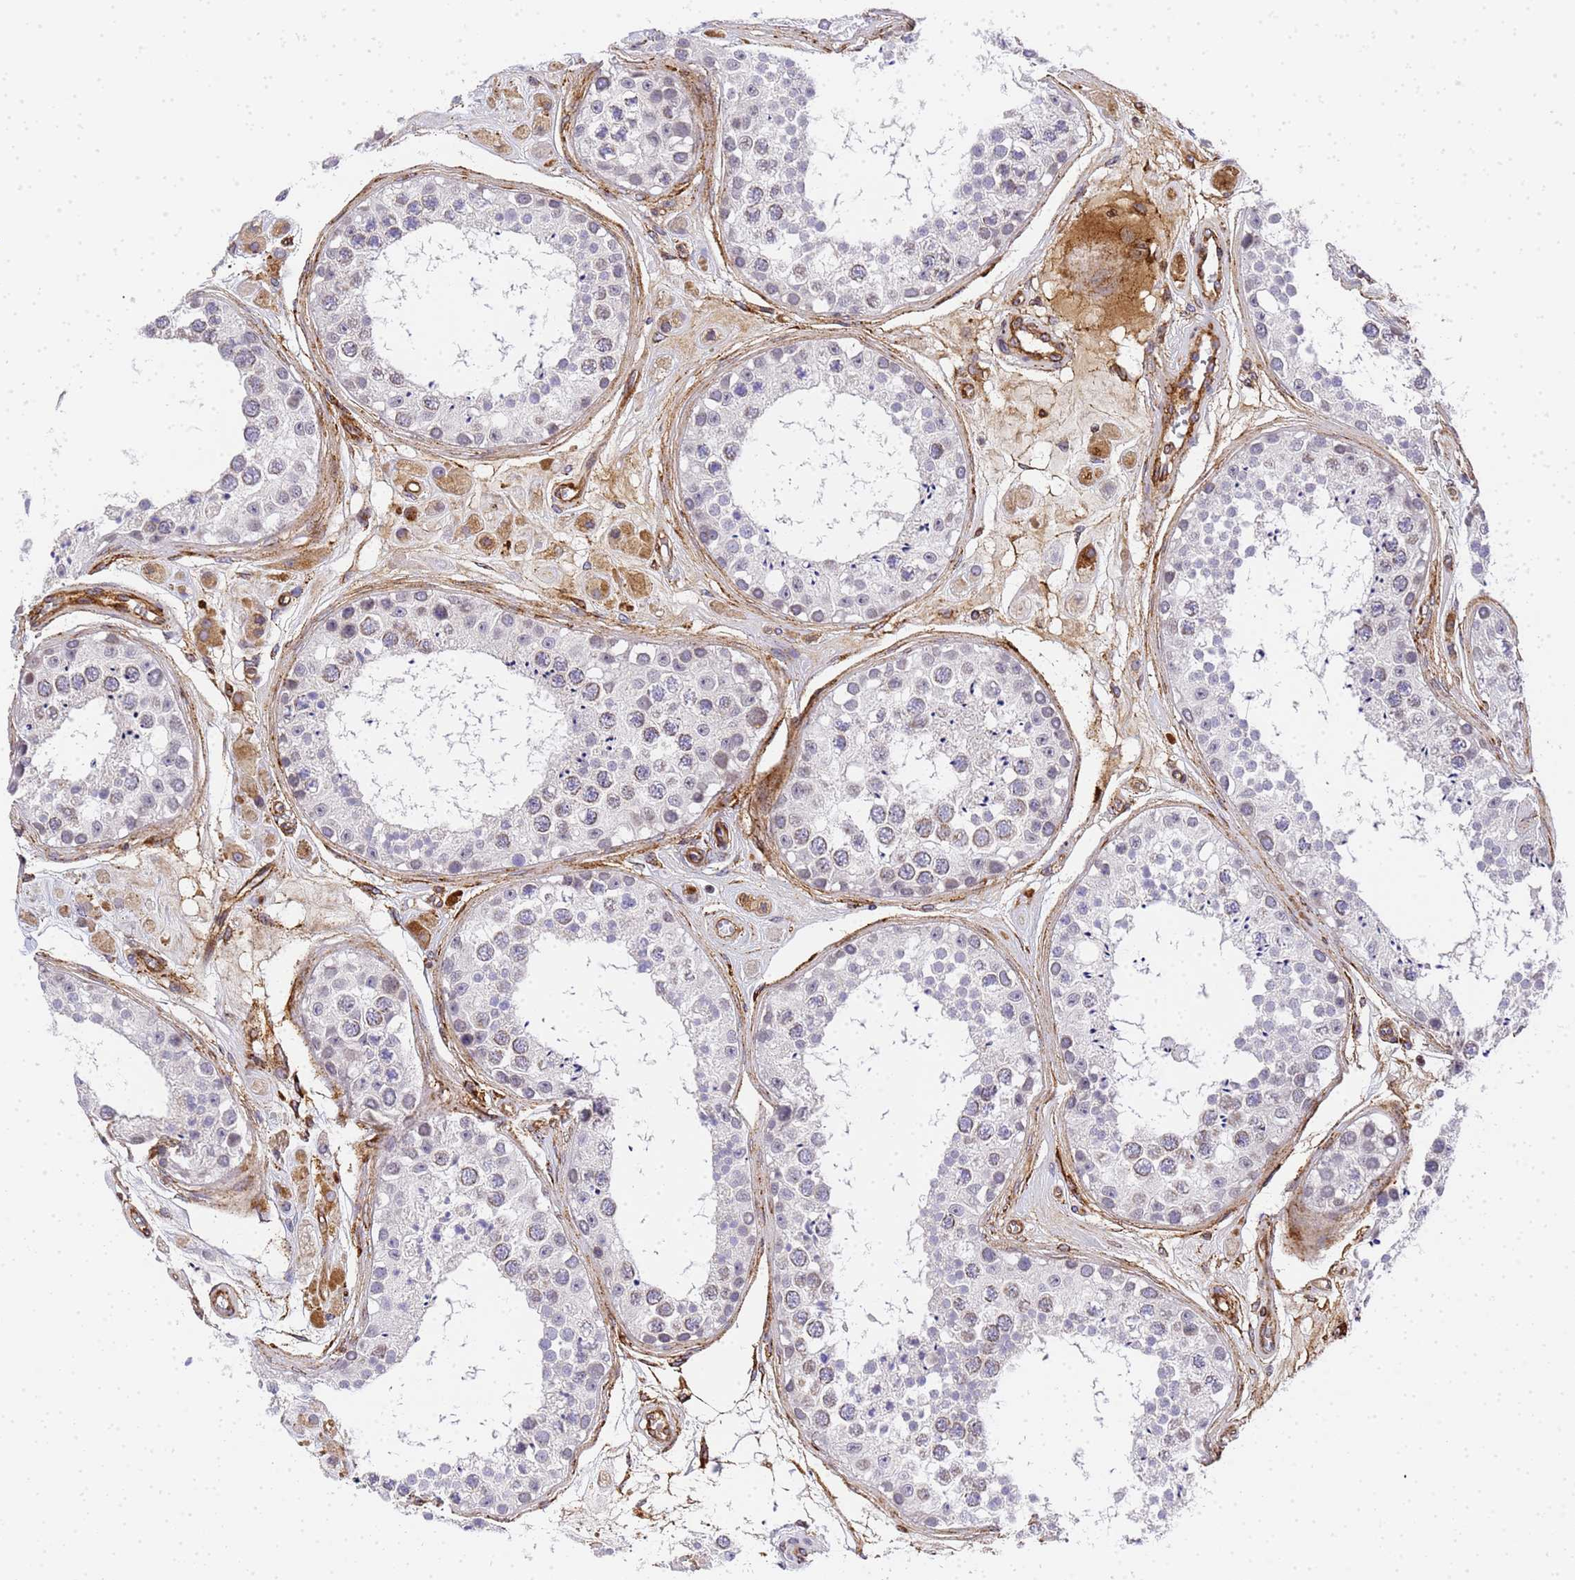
{"staining": {"intensity": "weak", "quantity": "<25%", "location": "cytoplasmic/membranous"}, "tissue": "testis", "cell_type": "Cells in seminiferous ducts", "image_type": "normal", "snomed": [{"axis": "morphology", "description": "Normal tissue, NOS"}, {"axis": "topography", "description": "Testis"}], "caption": "The IHC image has no significant staining in cells in seminiferous ducts of testis.", "gene": "IGFBP7", "patient": {"sex": "male", "age": 25}}